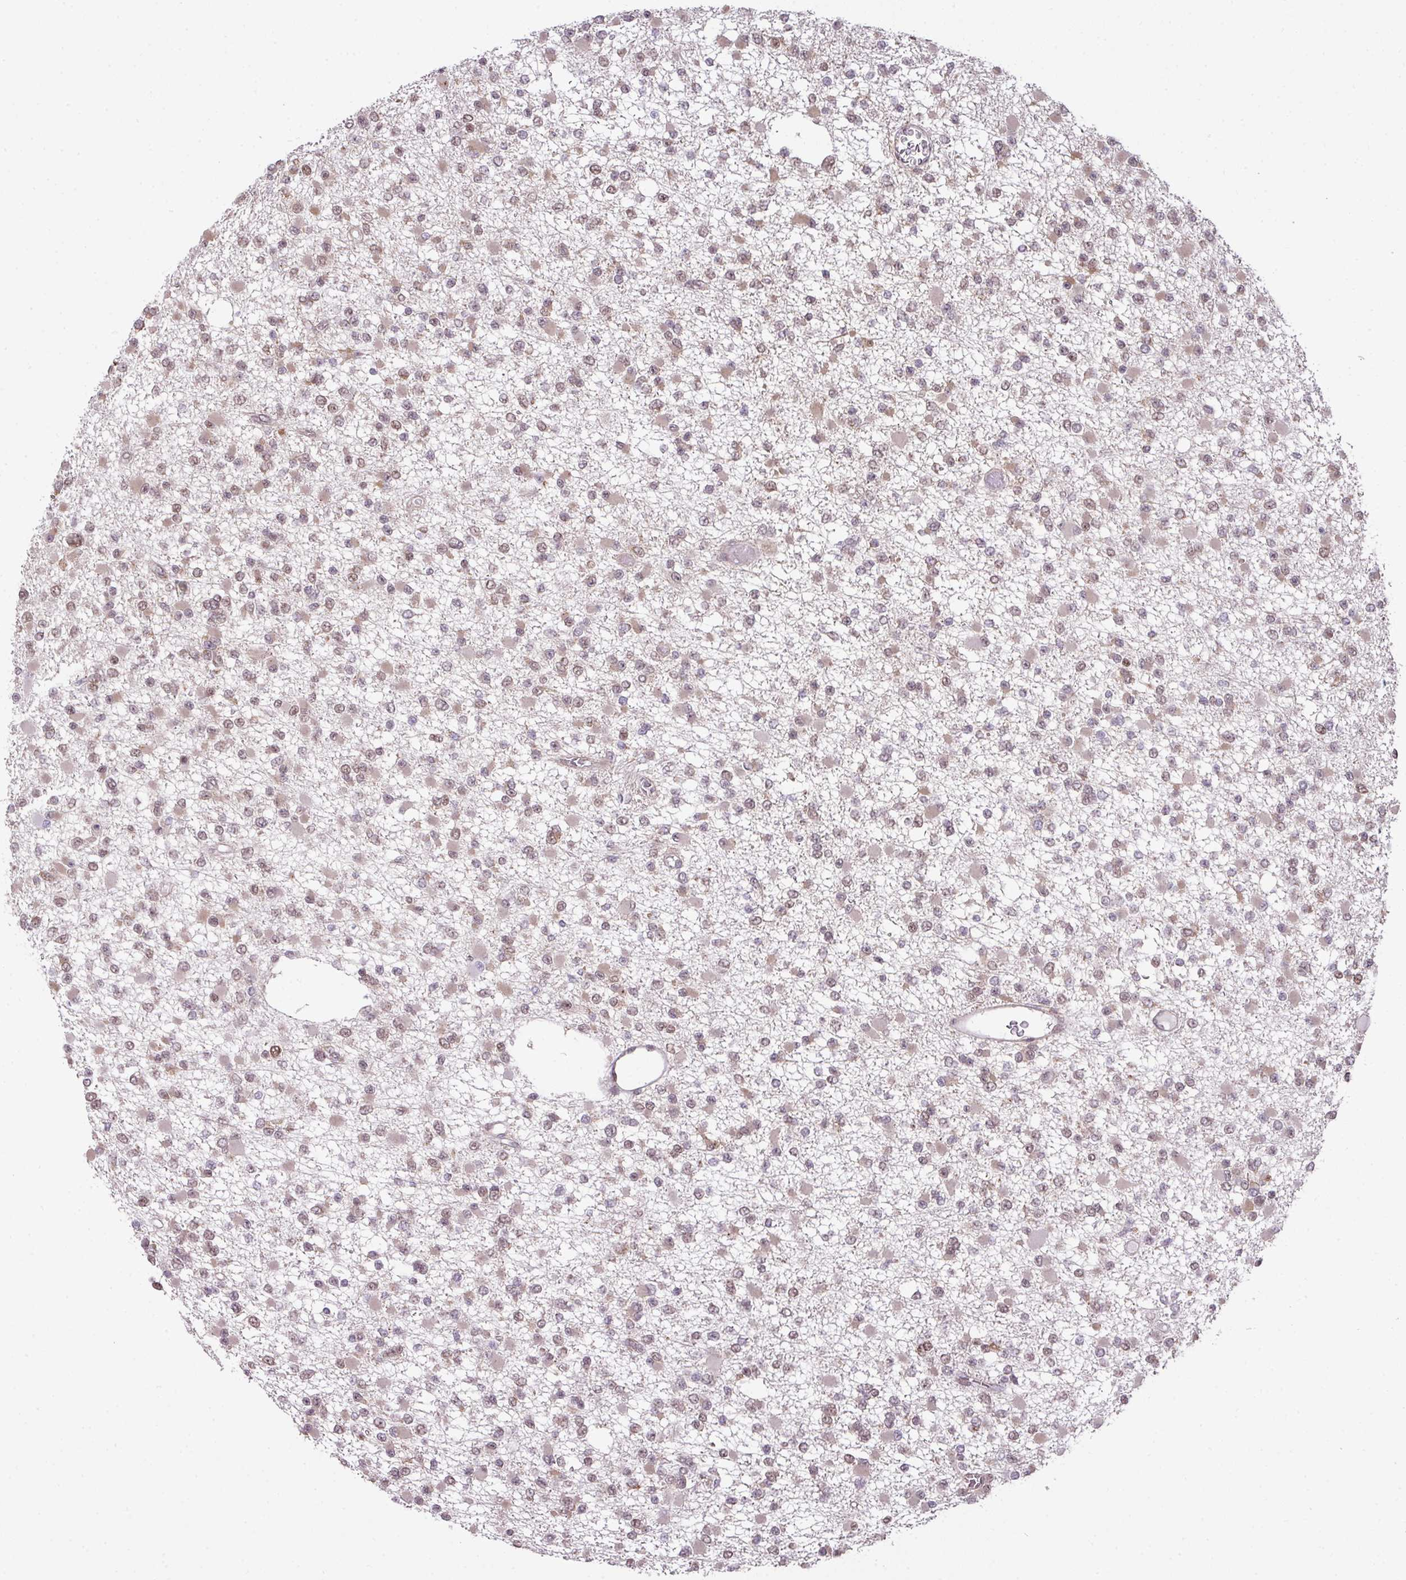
{"staining": {"intensity": "moderate", "quantity": "25%-75%", "location": "nuclear"}, "tissue": "glioma", "cell_type": "Tumor cells", "image_type": "cancer", "snomed": [{"axis": "morphology", "description": "Glioma, malignant, Low grade"}, {"axis": "topography", "description": "Brain"}], "caption": "Moderate nuclear positivity for a protein is appreciated in about 25%-75% of tumor cells of malignant low-grade glioma using IHC.", "gene": "PLK1", "patient": {"sex": "female", "age": 22}}